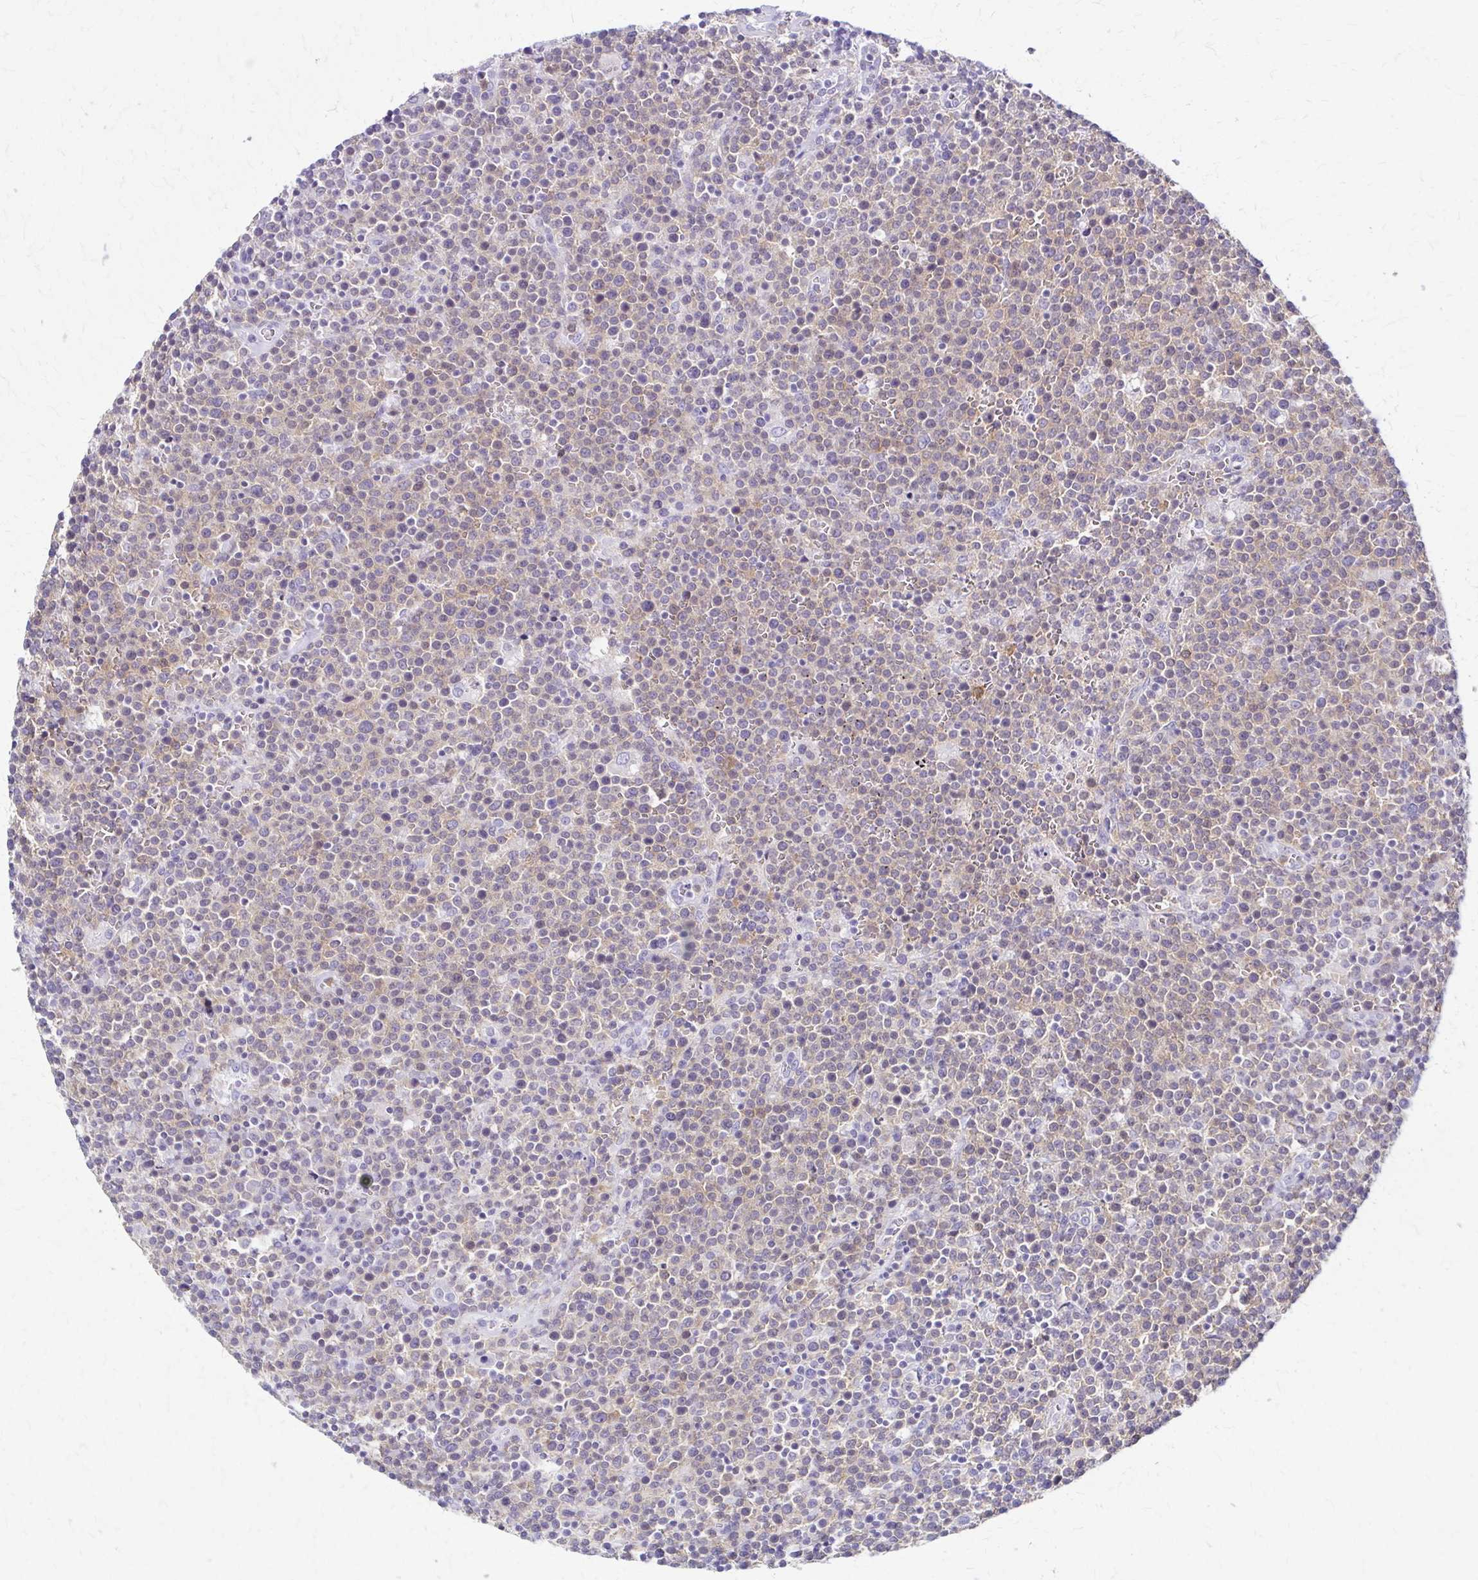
{"staining": {"intensity": "moderate", "quantity": "25%-75%", "location": "cytoplasmic/membranous"}, "tissue": "lymphoma", "cell_type": "Tumor cells", "image_type": "cancer", "snomed": [{"axis": "morphology", "description": "Malignant lymphoma, non-Hodgkin's type, High grade"}, {"axis": "topography", "description": "Lymph node"}], "caption": "Lymphoma stained with DAB (3,3'-diaminobenzidine) immunohistochemistry reveals medium levels of moderate cytoplasmic/membranous positivity in about 25%-75% of tumor cells.", "gene": "PIK3AP1", "patient": {"sex": "male", "age": 61}}